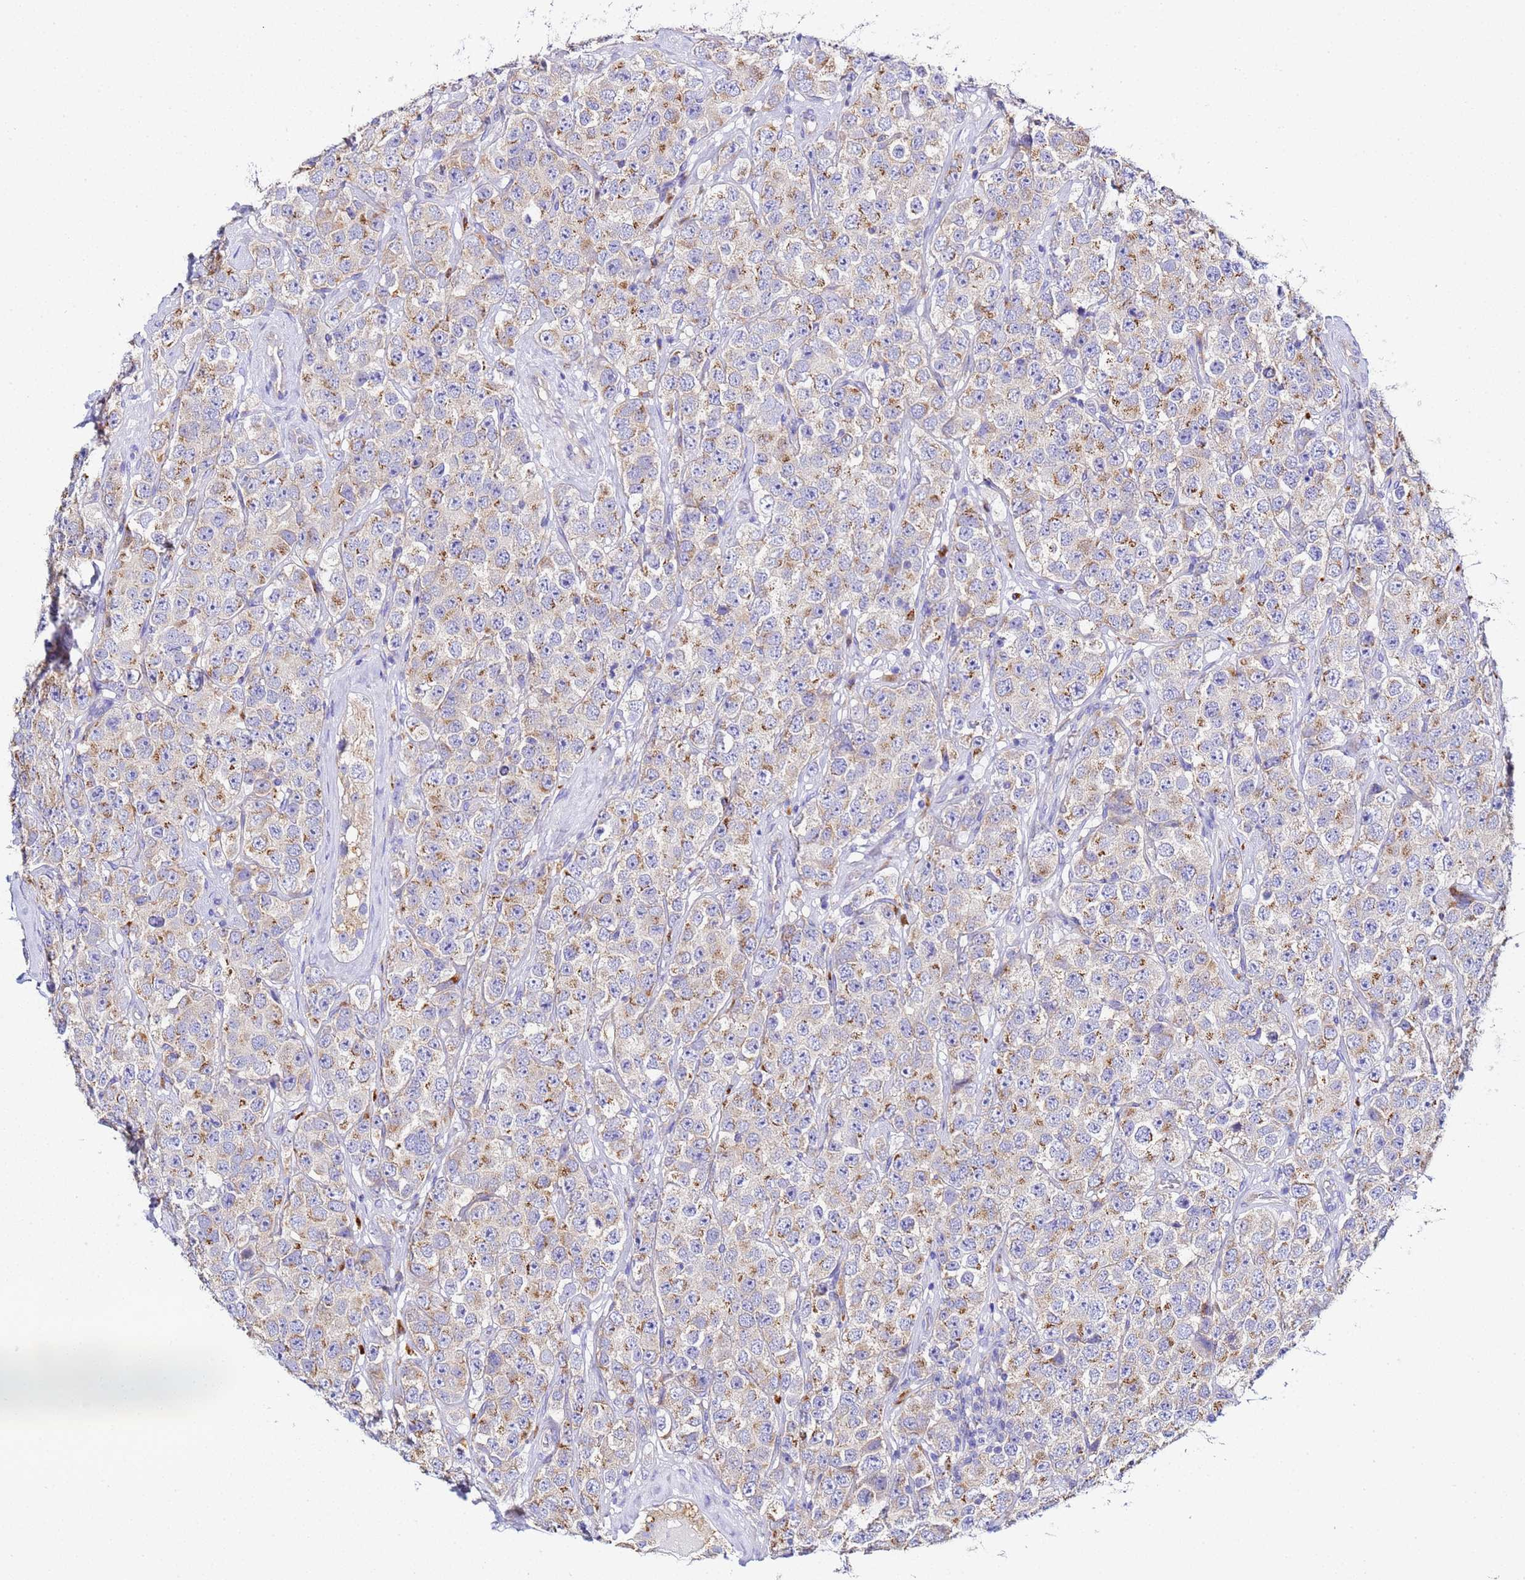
{"staining": {"intensity": "moderate", "quantity": ">75%", "location": "cytoplasmic/membranous"}, "tissue": "testis cancer", "cell_type": "Tumor cells", "image_type": "cancer", "snomed": [{"axis": "morphology", "description": "Seminoma, NOS"}, {"axis": "topography", "description": "Testis"}], "caption": "Protein staining displays moderate cytoplasmic/membranous positivity in about >75% of tumor cells in seminoma (testis). The protein is shown in brown color, while the nuclei are stained blue.", "gene": "VTI1B", "patient": {"sex": "male", "age": 28}}